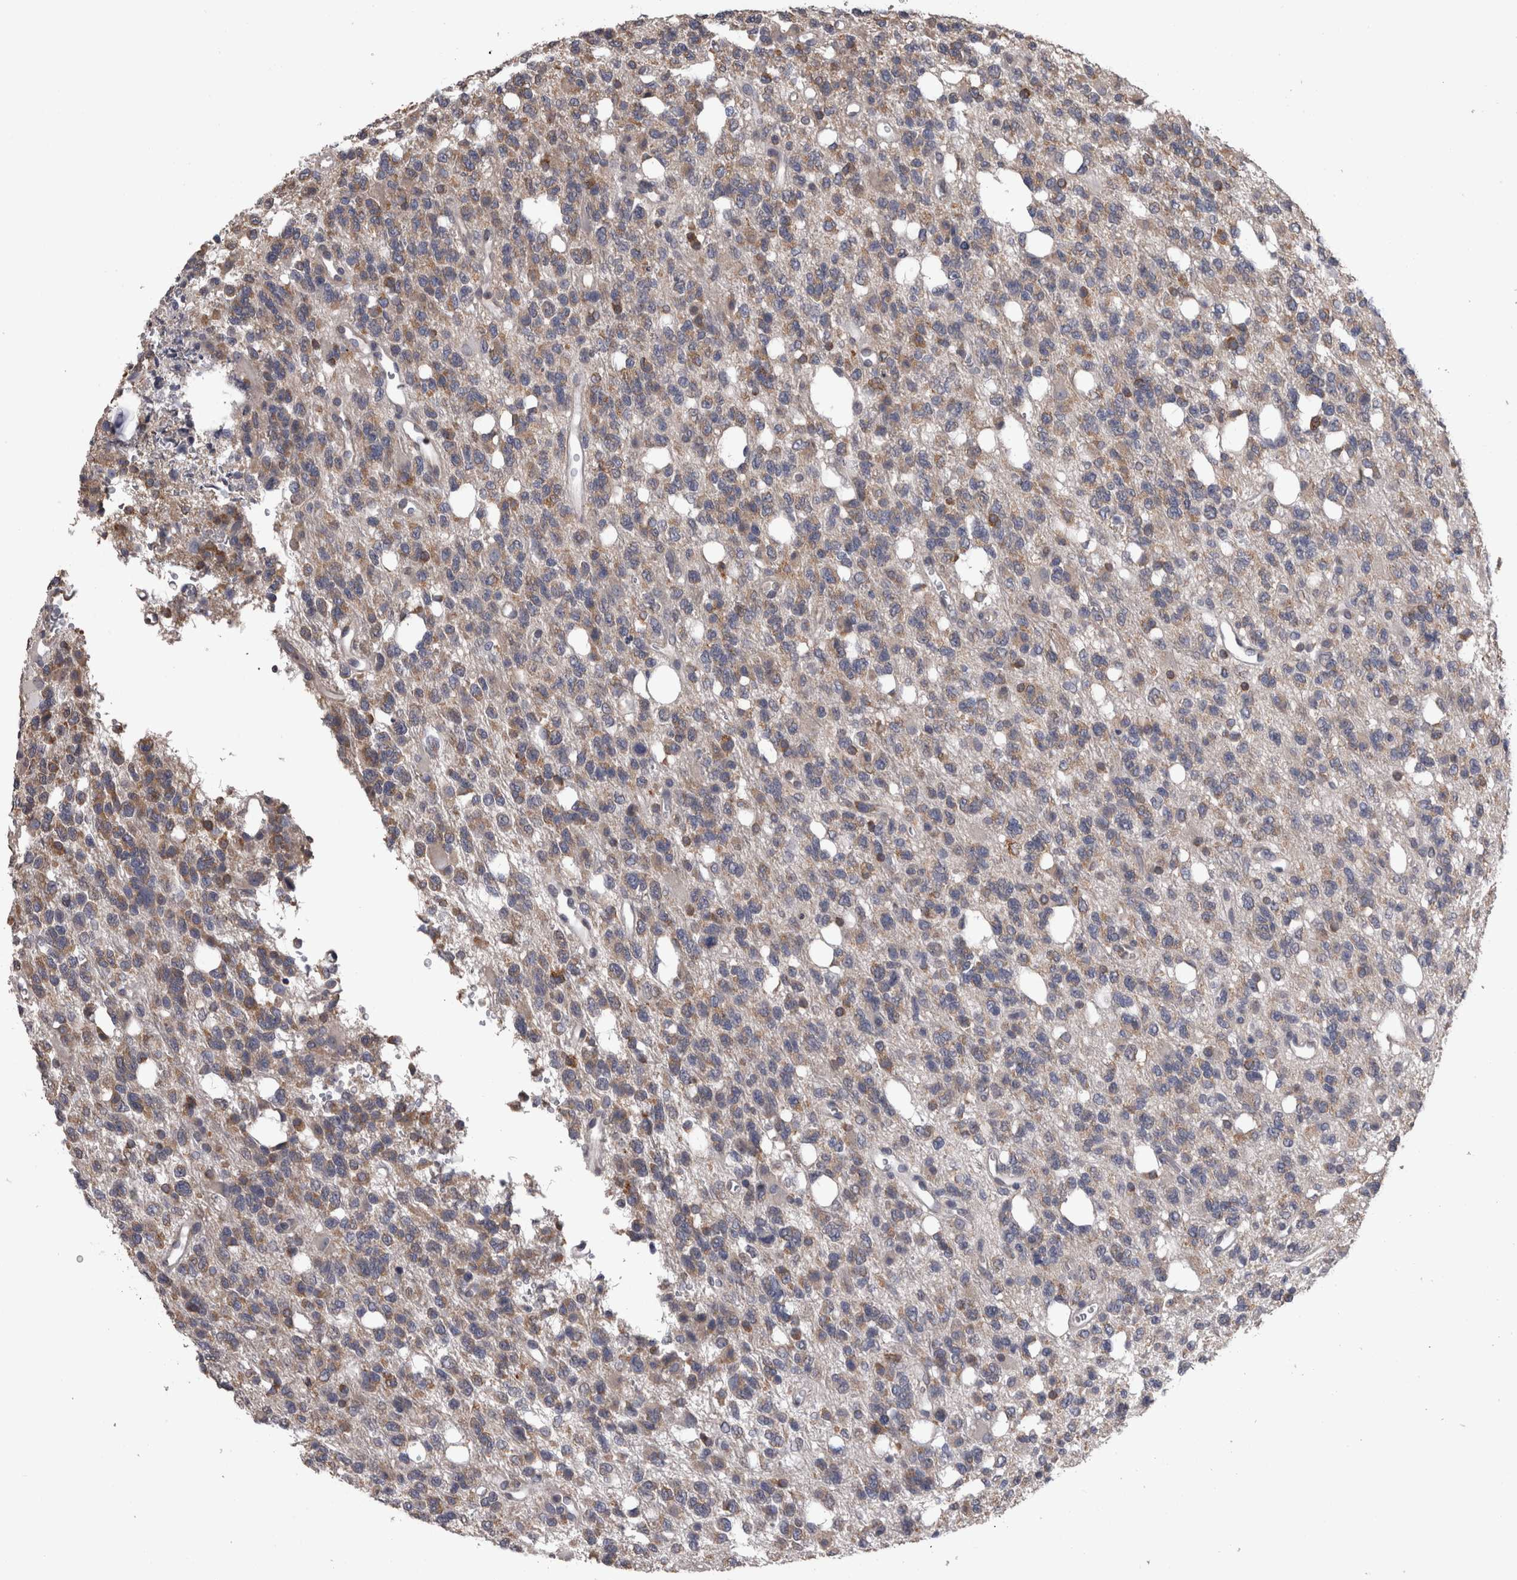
{"staining": {"intensity": "weak", "quantity": "25%-75%", "location": "cytoplasmic/membranous"}, "tissue": "glioma", "cell_type": "Tumor cells", "image_type": "cancer", "snomed": [{"axis": "morphology", "description": "Glioma, malignant, High grade"}, {"axis": "topography", "description": "Brain"}], "caption": "Immunohistochemistry (IHC) staining of glioma, which exhibits low levels of weak cytoplasmic/membranous positivity in about 25%-75% of tumor cells indicating weak cytoplasmic/membranous protein expression. The staining was performed using DAB (3,3'-diaminobenzidine) (brown) for protein detection and nuclei were counterstained in hematoxylin (blue).", "gene": "DDX6", "patient": {"sex": "female", "age": 62}}